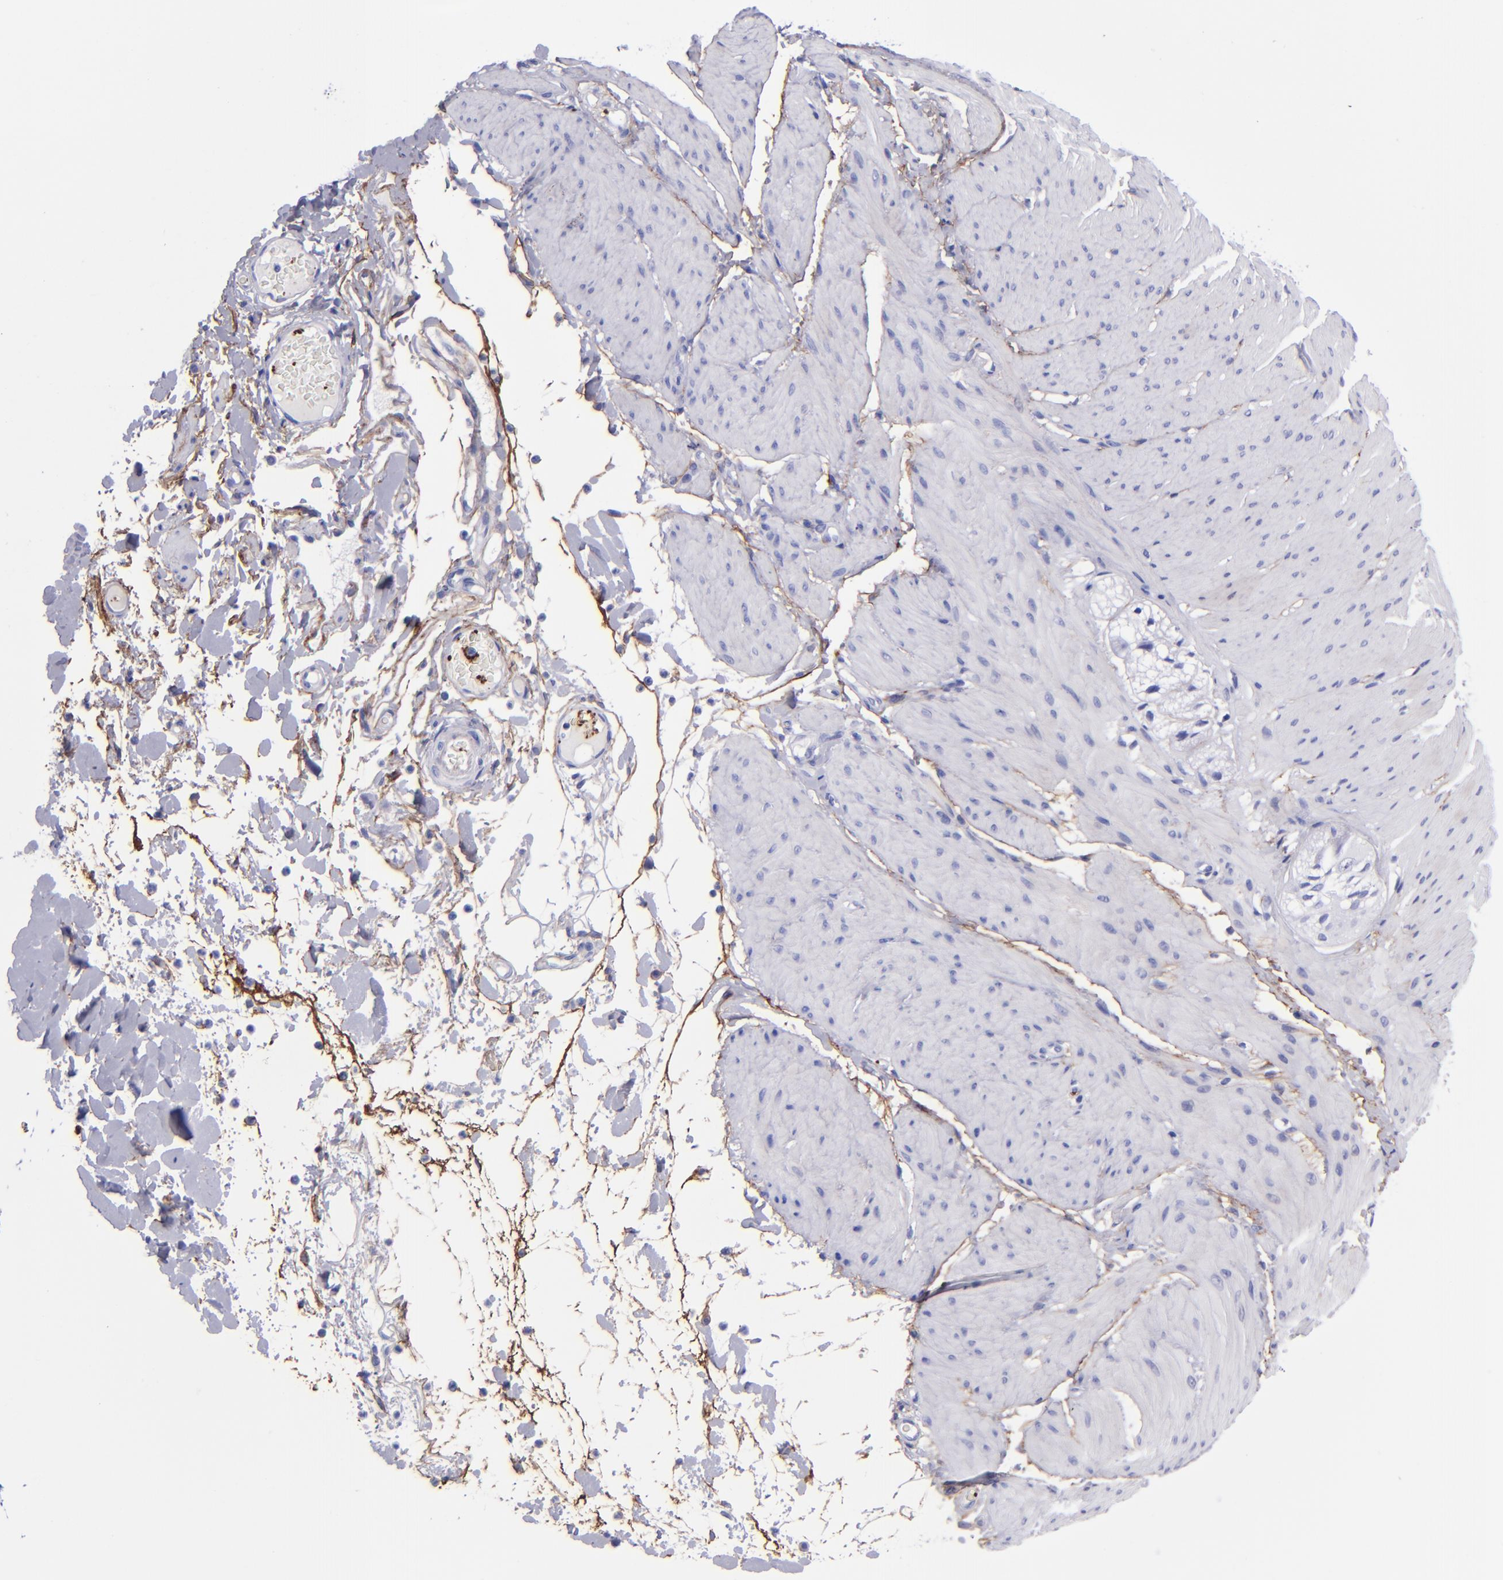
{"staining": {"intensity": "negative", "quantity": "none", "location": "none"}, "tissue": "smooth muscle", "cell_type": "Smooth muscle cells", "image_type": "normal", "snomed": [{"axis": "morphology", "description": "Normal tissue, NOS"}, {"axis": "topography", "description": "Smooth muscle"}, {"axis": "topography", "description": "Colon"}], "caption": "Immunohistochemical staining of unremarkable human smooth muscle shows no significant expression in smooth muscle cells. (Stains: DAB (3,3'-diaminobenzidine) IHC with hematoxylin counter stain, Microscopy: brightfield microscopy at high magnification).", "gene": "EFCAB13", "patient": {"sex": "male", "age": 67}}